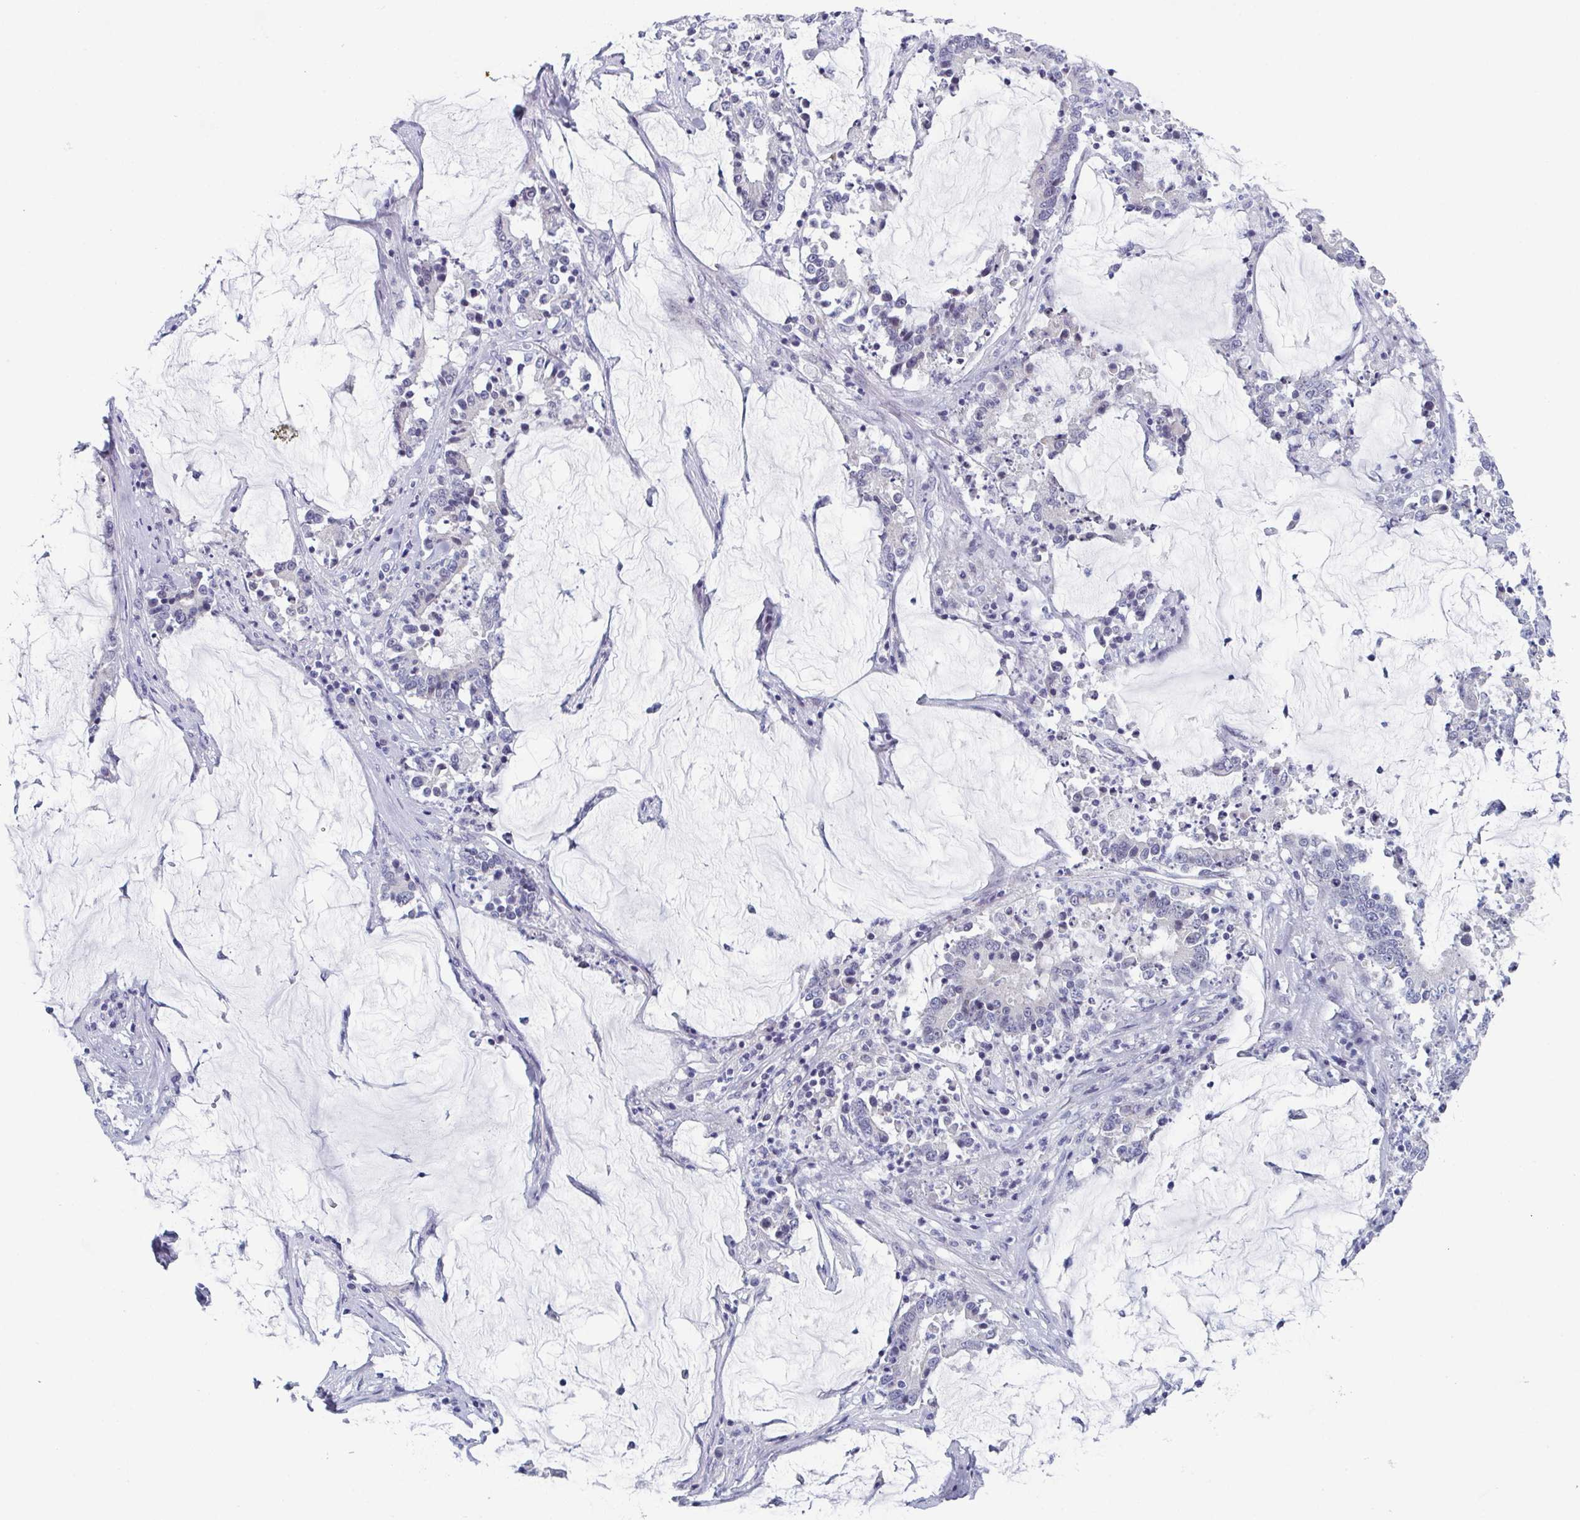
{"staining": {"intensity": "negative", "quantity": "none", "location": "none"}, "tissue": "stomach cancer", "cell_type": "Tumor cells", "image_type": "cancer", "snomed": [{"axis": "morphology", "description": "Adenocarcinoma, NOS"}, {"axis": "topography", "description": "Stomach, upper"}], "caption": "Stomach cancer (adenocarcinoma) was stained to show a protein in brown. There is no significant positivity in tumor cells.", "gene": "ZFP64", "patient": {"sex": "male", "age": 68}}